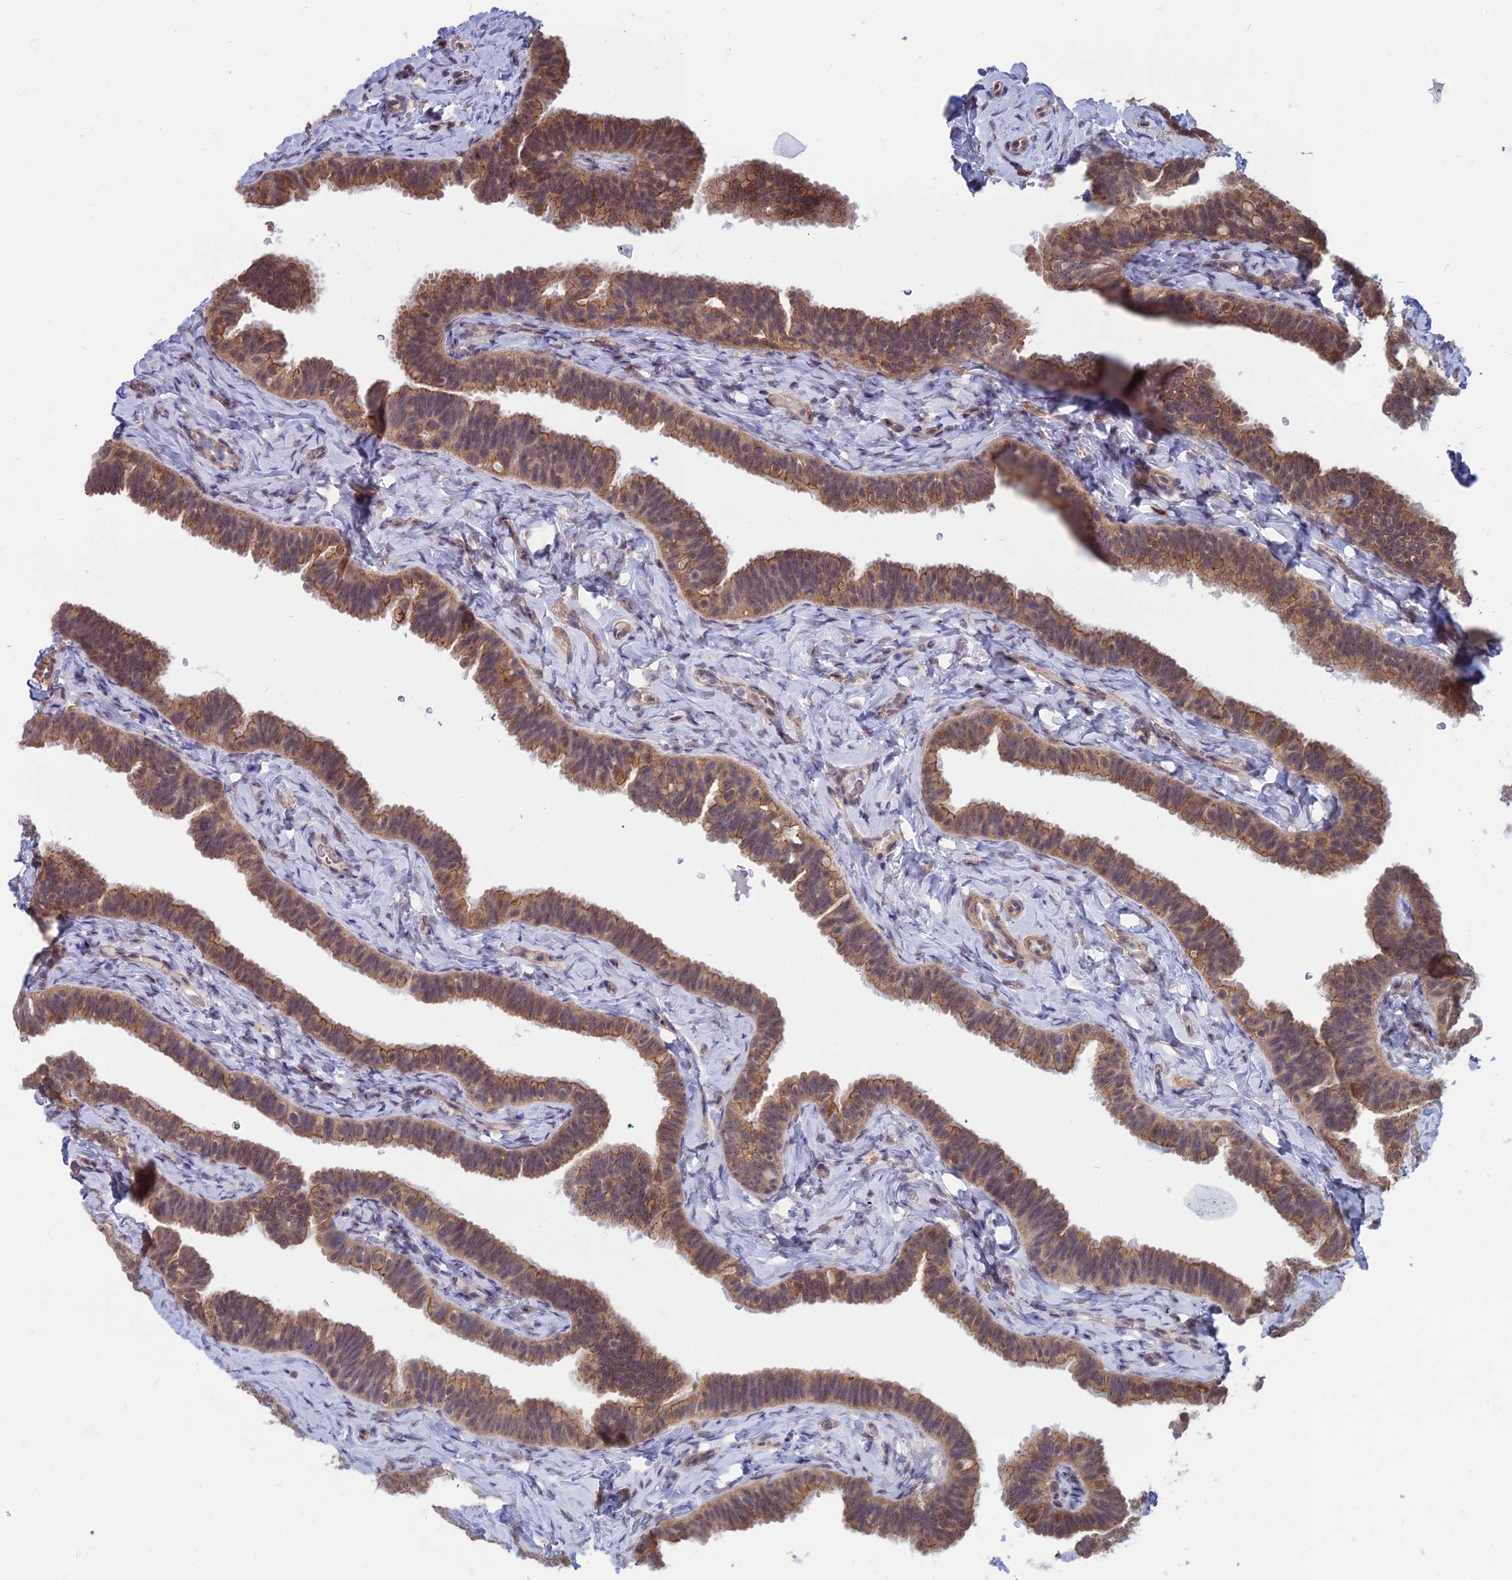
{"staining": {"intensity": "moderate", "quantity": "25%-75%", "location": "cytoplasmic/membranous,nuclear"}, "tissue": "fallopian tube", "cell_type": "Glandular cells", "image_type": "normal", "snomed": [{"axis": "morphology", "description": "Normal tissue, NOS"}, {"axis": "topography", "description": "Fallopian tube"}], "caption": "DAB (3,3'-diaminobenzidine) immunohistochemical staining of benign fallopian tube demonstrates moderate cytoplasmic/membranous,nuclear protein staining in approximately 25%-75% of glandular cells.", "gene": "OPA3", "patient": {"sex": "female", "age": 65}}